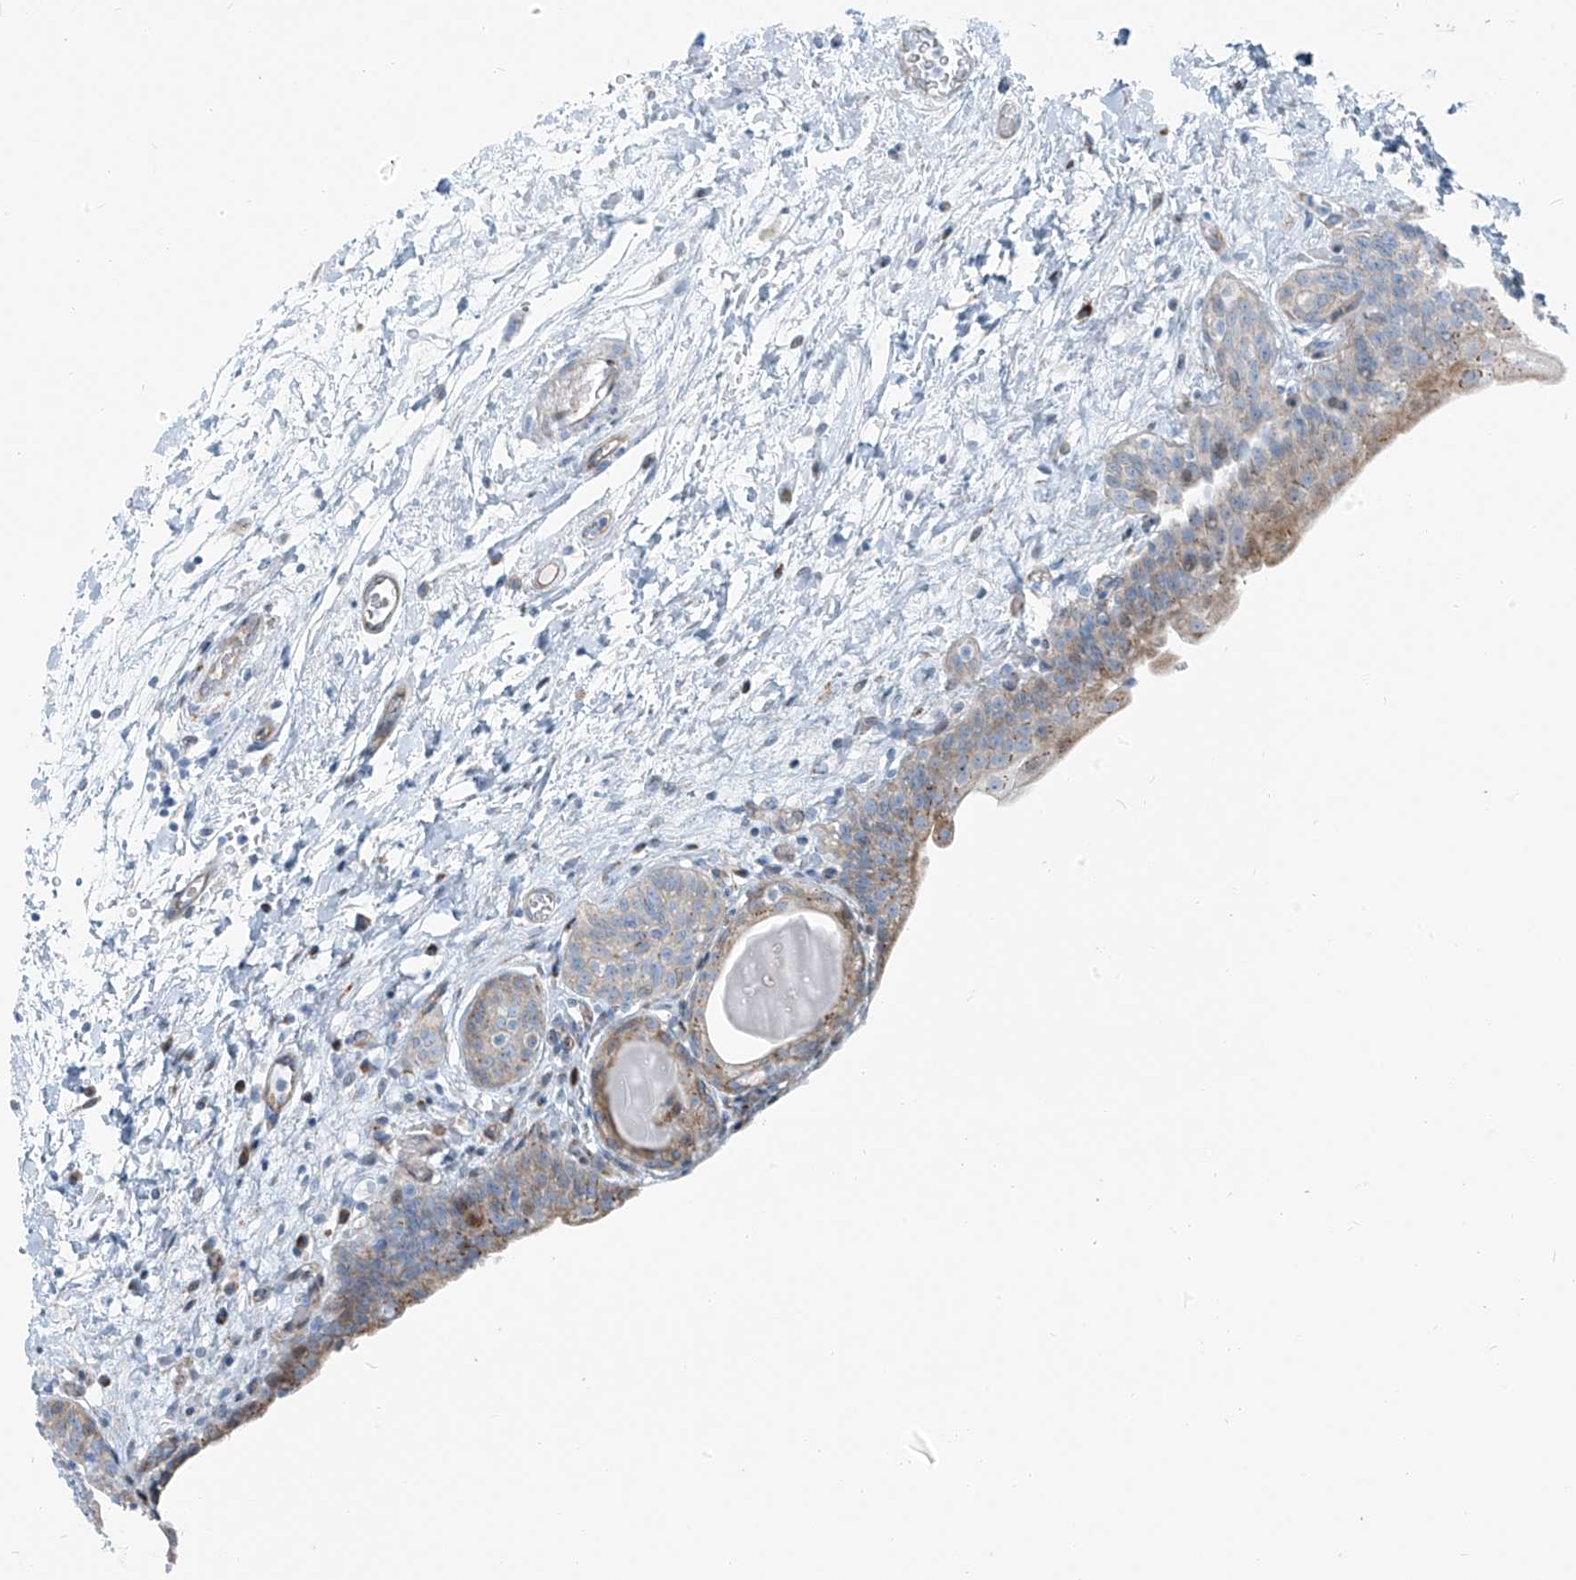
{"staining": {"intensity": "moderate", "quantity": "<25%", "location": "cytoplasmic/membranous"}, "tissue": "urinary bladder", "cell_type": "Urothelial cells", "image_type": "normal", "snomed": [{"axis": "morphology", "description": "Normal tissue, NOS"}, {"axis": "topography", "description": "Urinary bladder"}], "caption": "The histopathology image displays immunohistochemical staining of unremarkable urinary bladder. There is moderate cytoplasmic/membranous expression is appreciated in approximately <25% of urothelial cells.", "gene": "HIC2", "patient": {"sex": "male", "age": 83}}